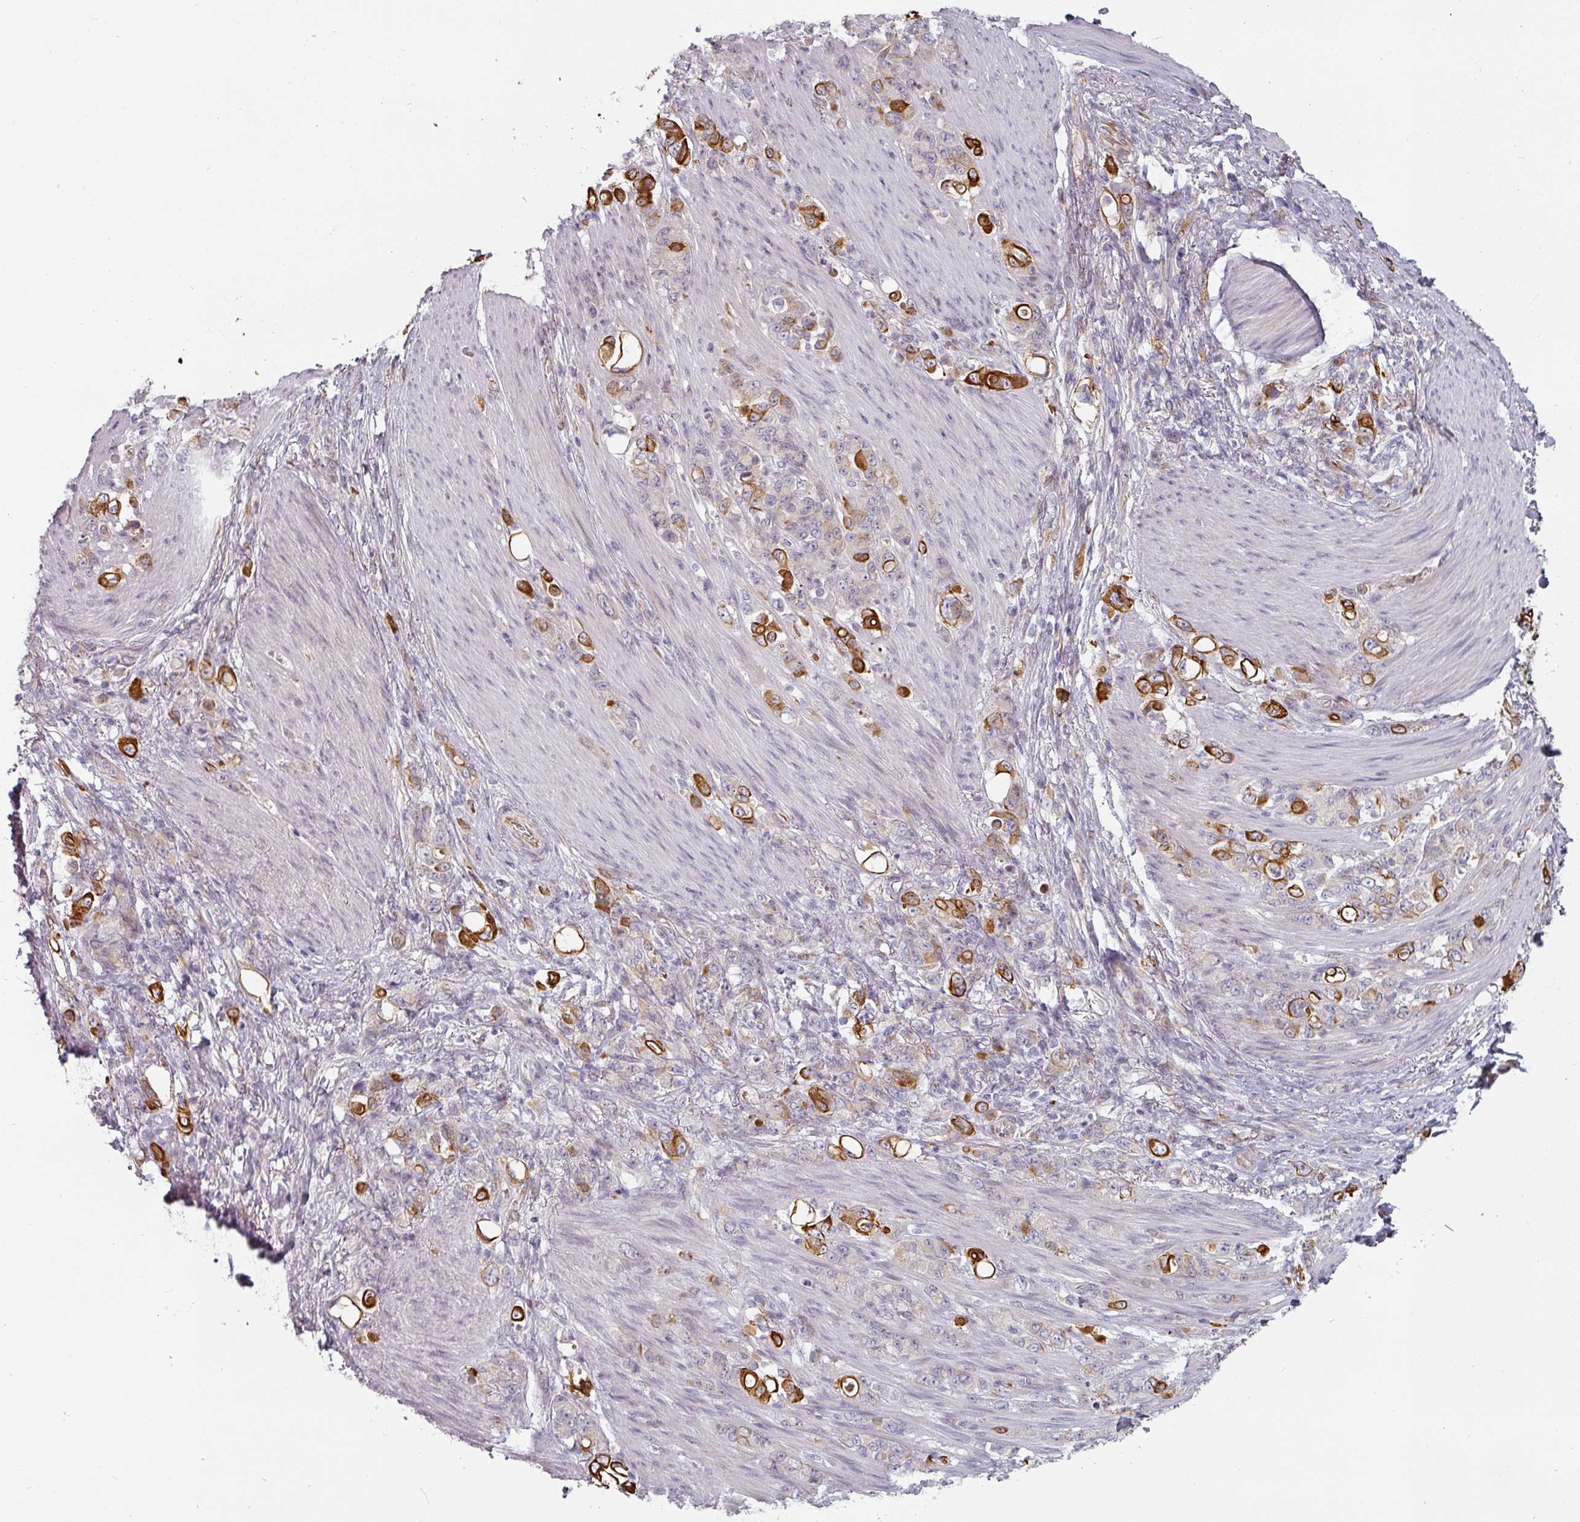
{"staining": {"intensity": "strong", "quantity": "25%-75%", "location": "cytoplasmic/membranous"}, "tissue": "stomach cancer", "cell_type": "Tumor cells", "image_type": "cancer", "snomed": [{"axis": "morphology", "description": "Adenocarcinoma, NOS"}, {"axis": "topography", "description": "Stomach"}], "caption": "A high amount of strong cytoplasmic/membranous staining is seen in approximately 25%-75% of tumor cells in adenocarcinoma (stomach) tissue.", "gene": "CEP78", "patient": {"sex": "female", "age": 79}}